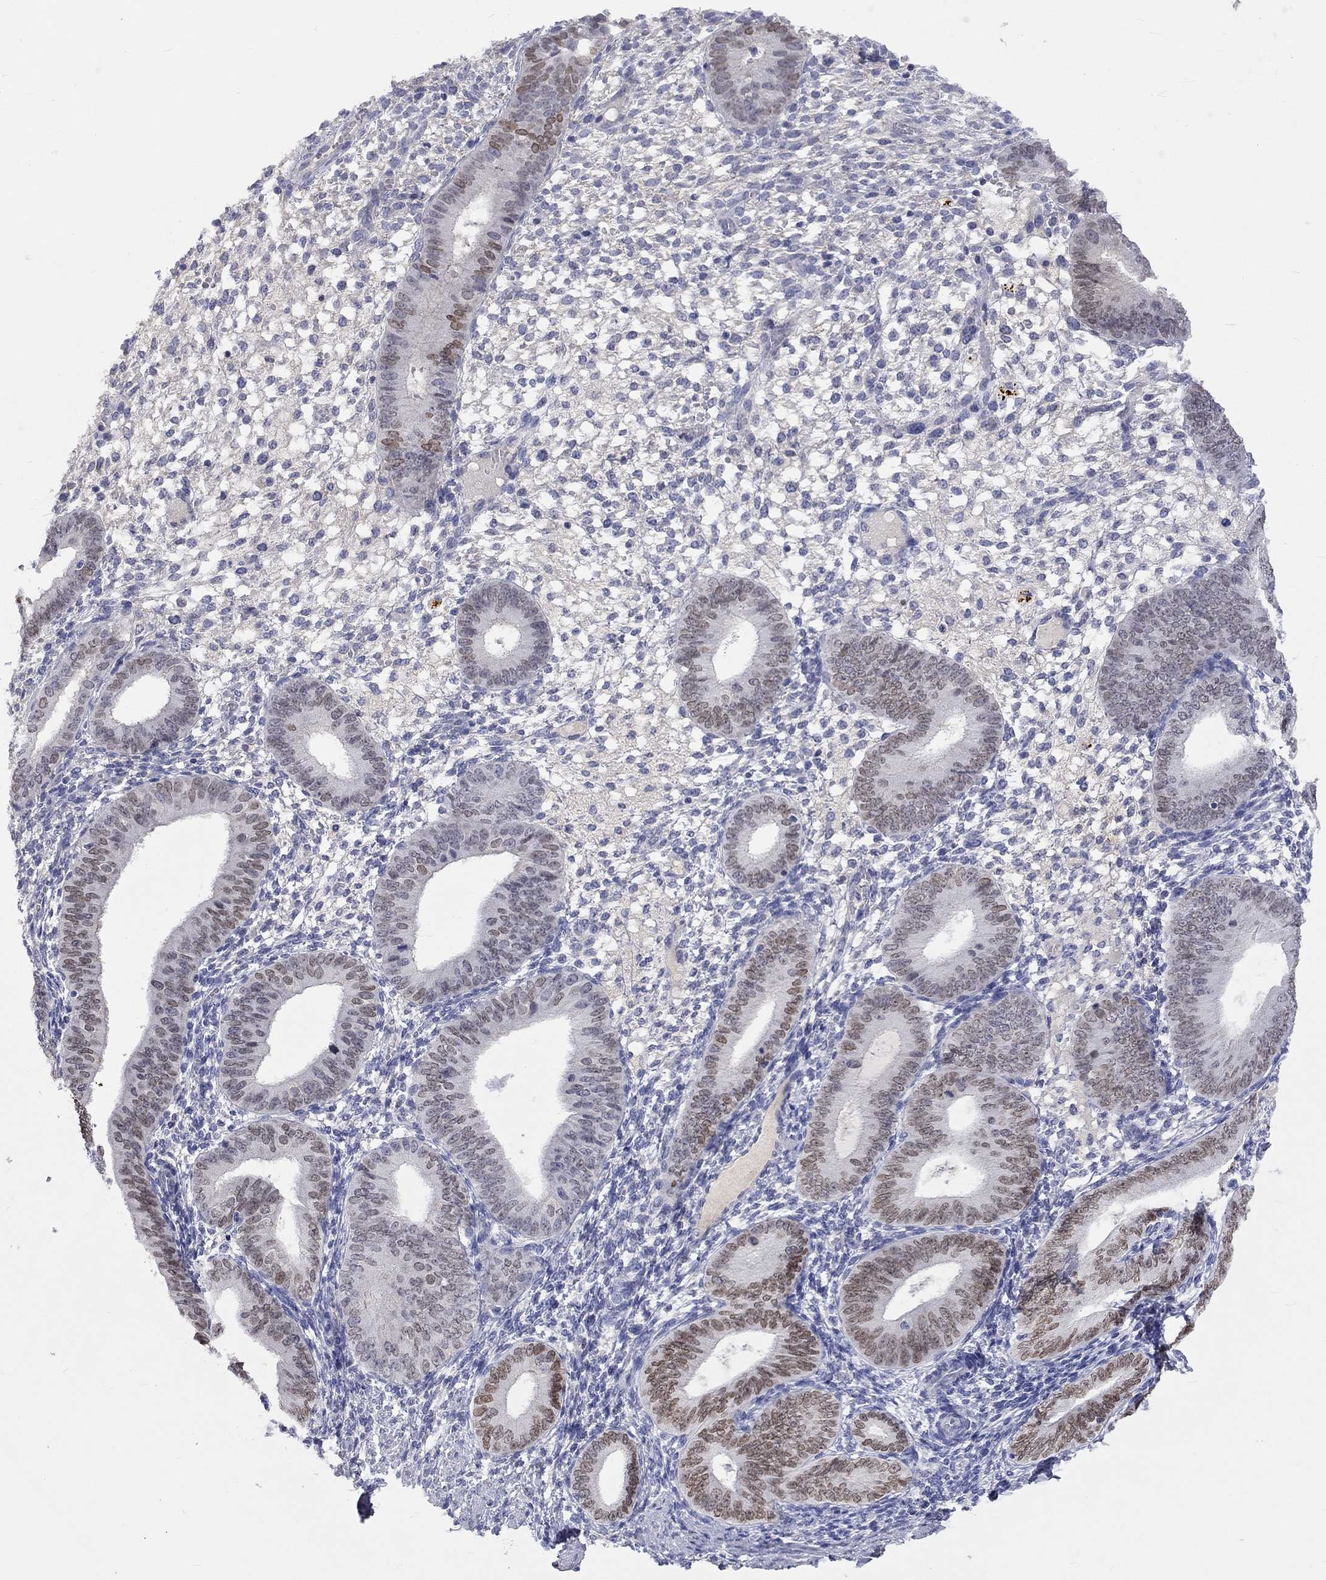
{"staining": {"intensity": "negative", "quantity": "none", "location": "none"}, "tissue": "endometrium", "cell_type": "Cells in endometrial stroma", "image_type": "normal", "snomed": [{"axis": "morphology", "description": "Normal tissue, NOS"}, {"axis": "topography", "description": "Endometrium"}], "caption": "Immunohistochemistry histopathology image of benign endometrium: human endometrium stained with DAB (3,3'-diaminobenzidine) exhibits no significant protein expression in cells in endometrial stroma. Brightfield microscopy of IHC stained with DAB (3,3'-diaminobenzidine) (brown) and hematoxylin (blue), captured at high magnification.", "gene": "LRFN4", "patient": {"sex": "female", "age": 39}}